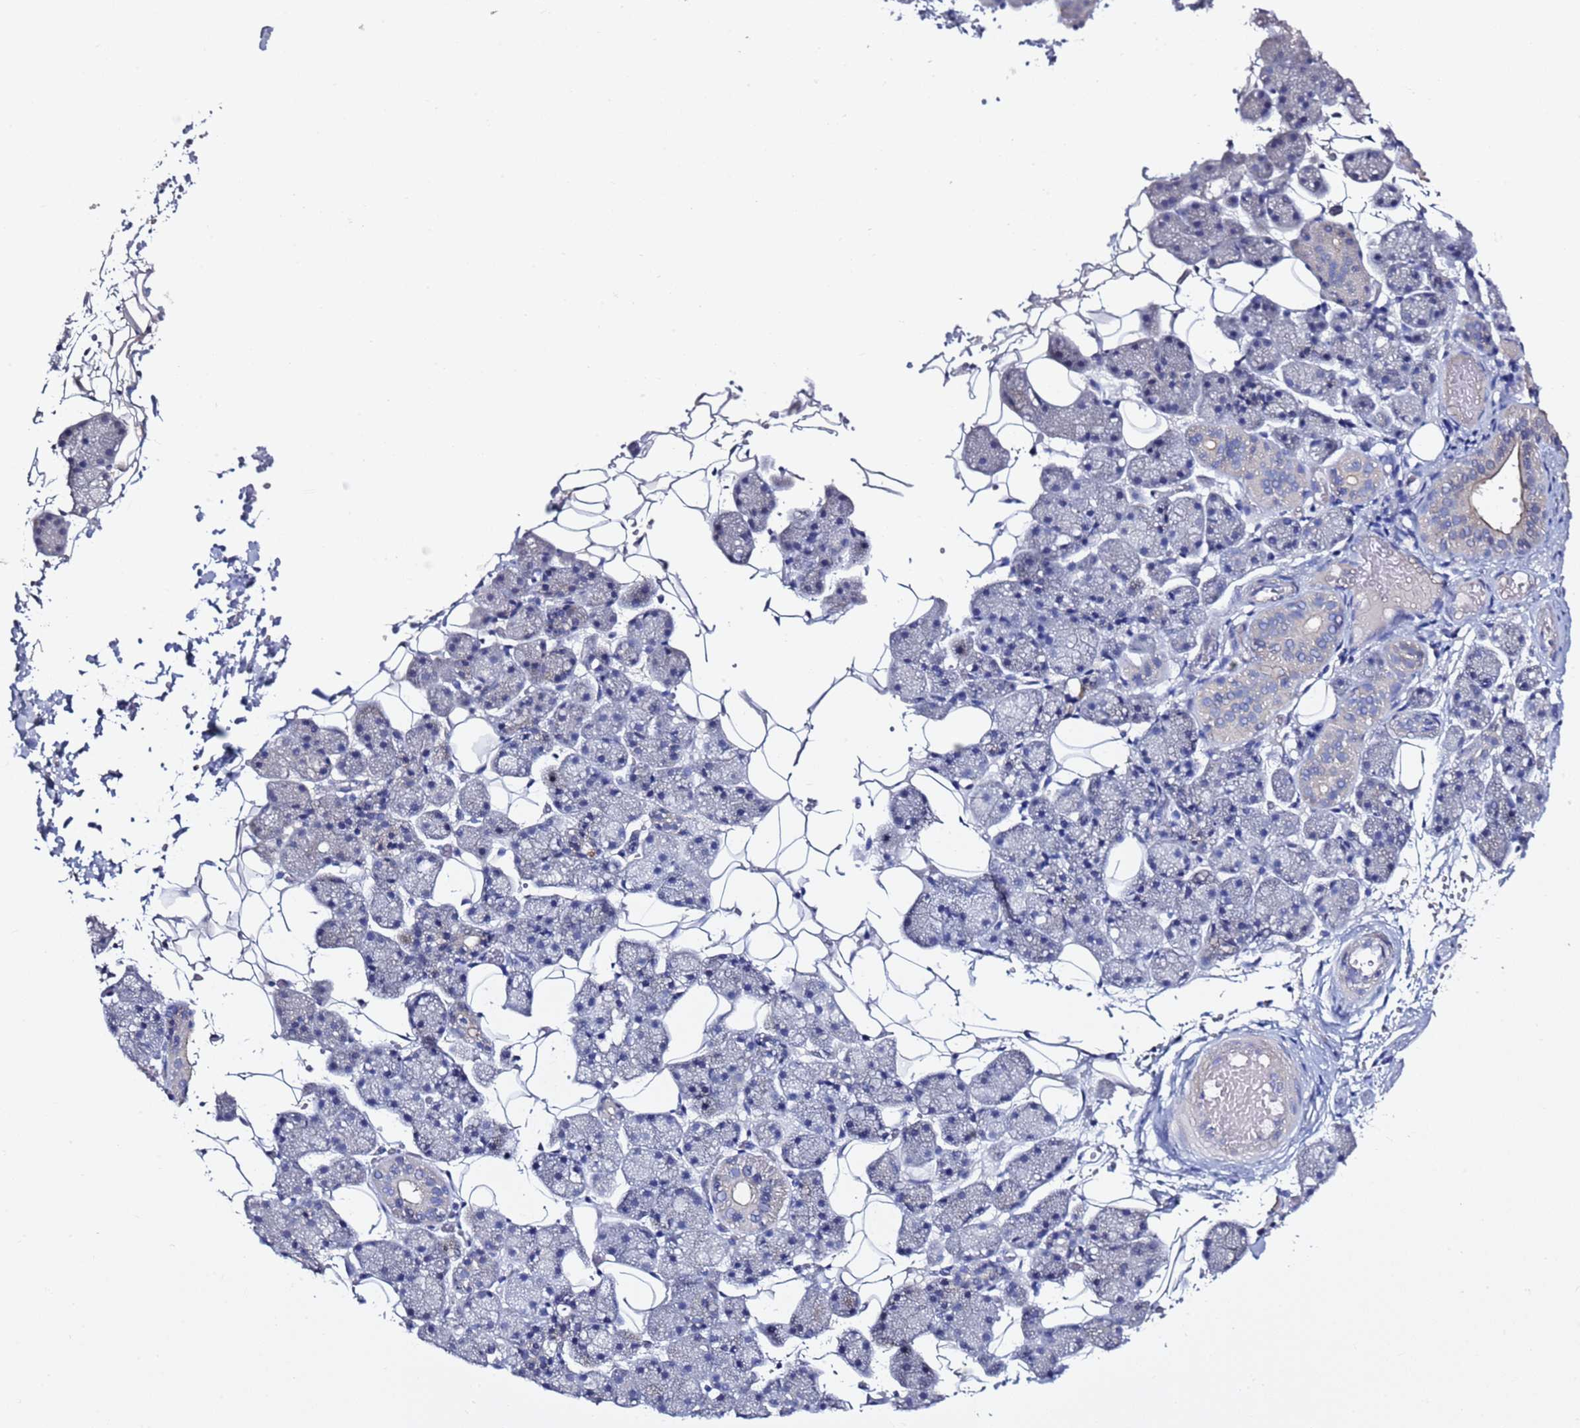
{"staining": {"intensity": "negative", "quantity": "none", "location": "none"}, "tissue": "salivary gland", "cell_type": "Glandular cells", "image_type": "normal", "snomed": [{"axis": "morphology", "description": "Normal tissue, NOS"}, {"axis": "topography", "description": "Salivary gland"}], "caption": "Immunohistochemistry (IHC) of benign human salivary gland reveals no expression in glandular cells. (DAB IHC with hematoxylin counter stain).", "gene": "RABL2A", "patient": {"sex": "female", "age": 33}}